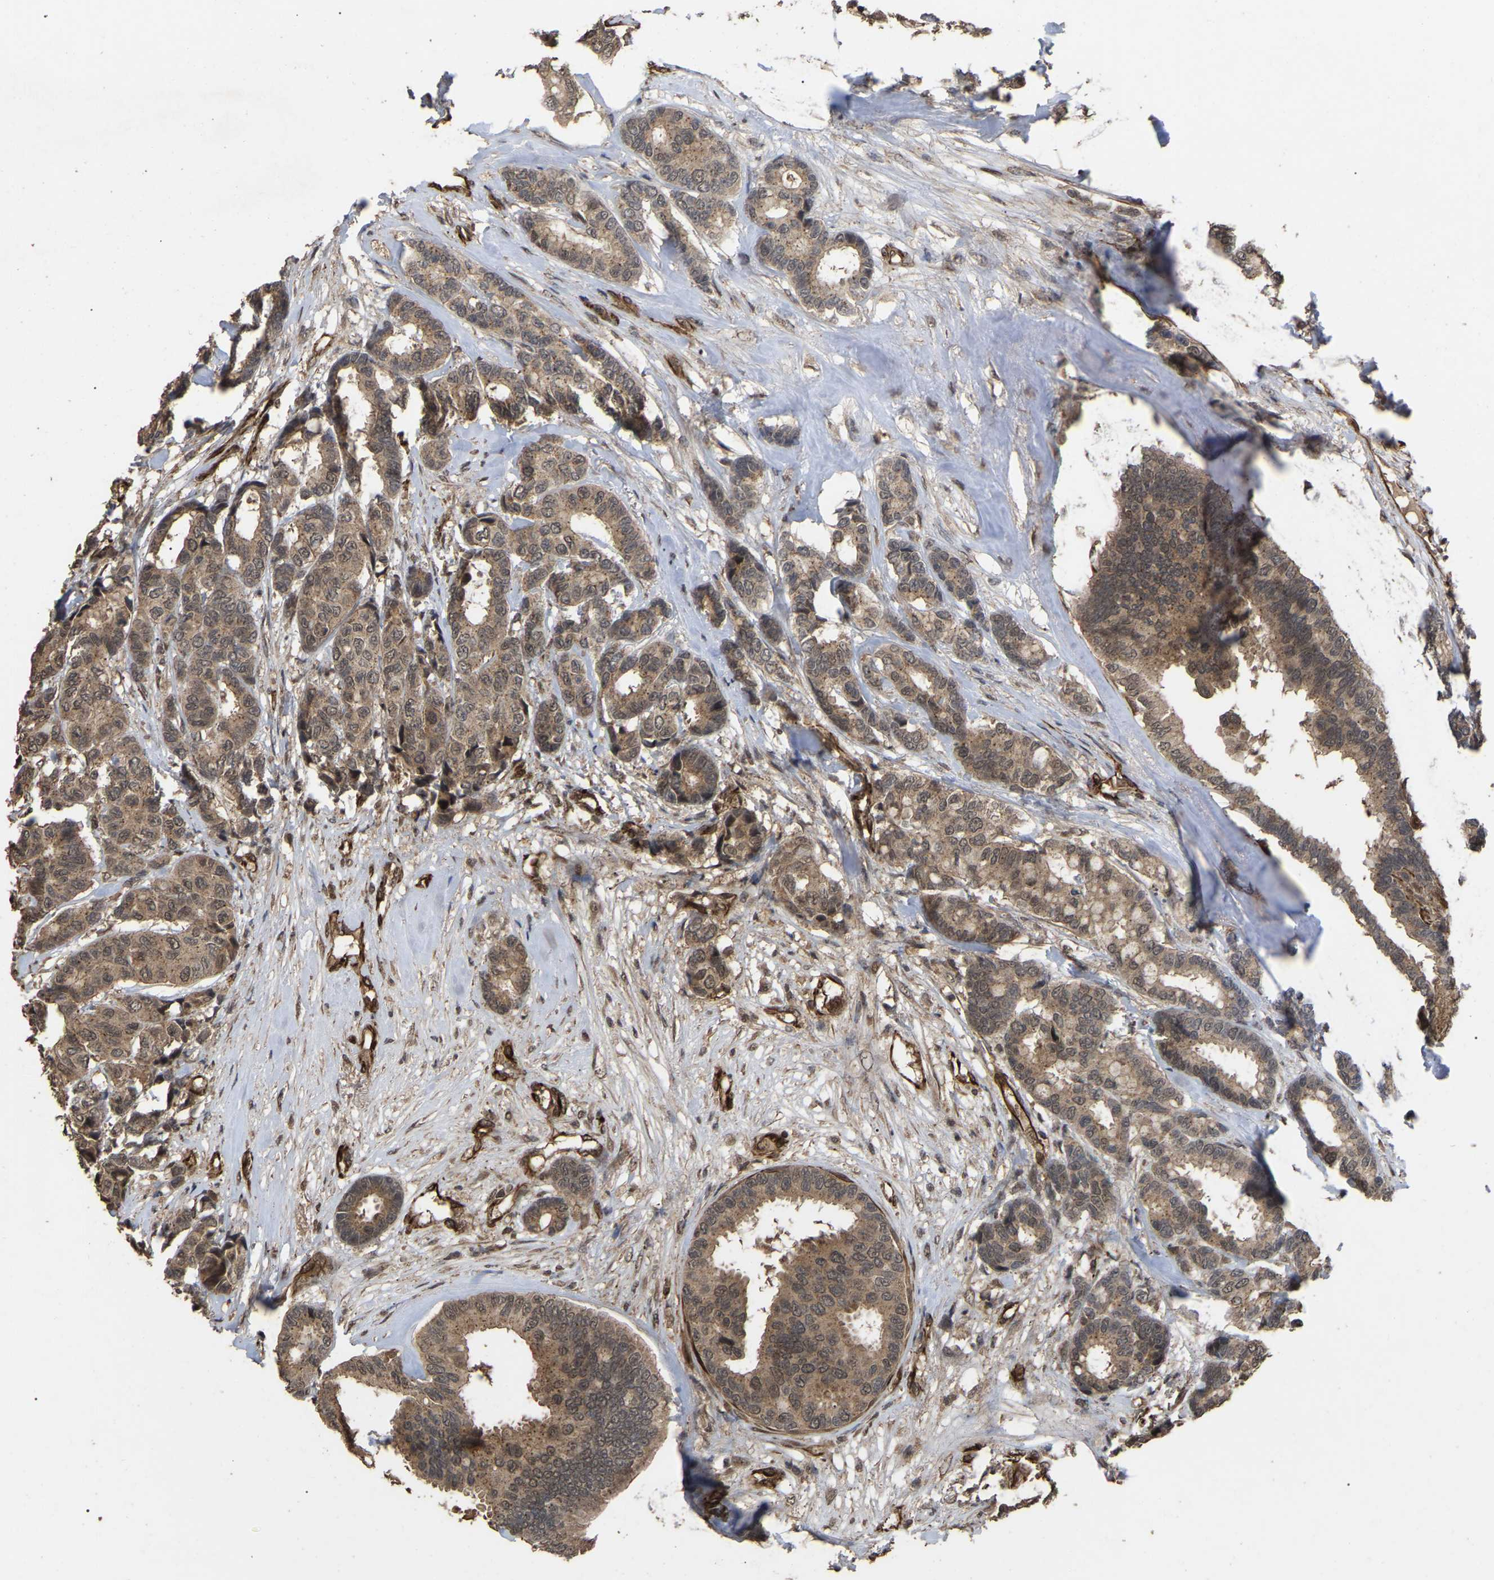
{"staining": {"intensity": "moderate", "quantity": ">75%", "location": "cytoplasmic/membranous"}, "tissue": "breast cancer", "cell_type": "Tumor cells", "image_type": "cancer", "snomed": [{"axis": "morphology", "description": "Duct carcinoma"}, {"axis": "topography", "description": "Breast"}], "caption": "There is medium levels of moderate cytoplasmic/membranous positivity in tumor cells of infiltrating ductal carcinoma (breast), as demonstrated by immunohistochemical staining (brown color).", "gene": "FAM161B", "patient": {"sex": "female", "age": 87}}